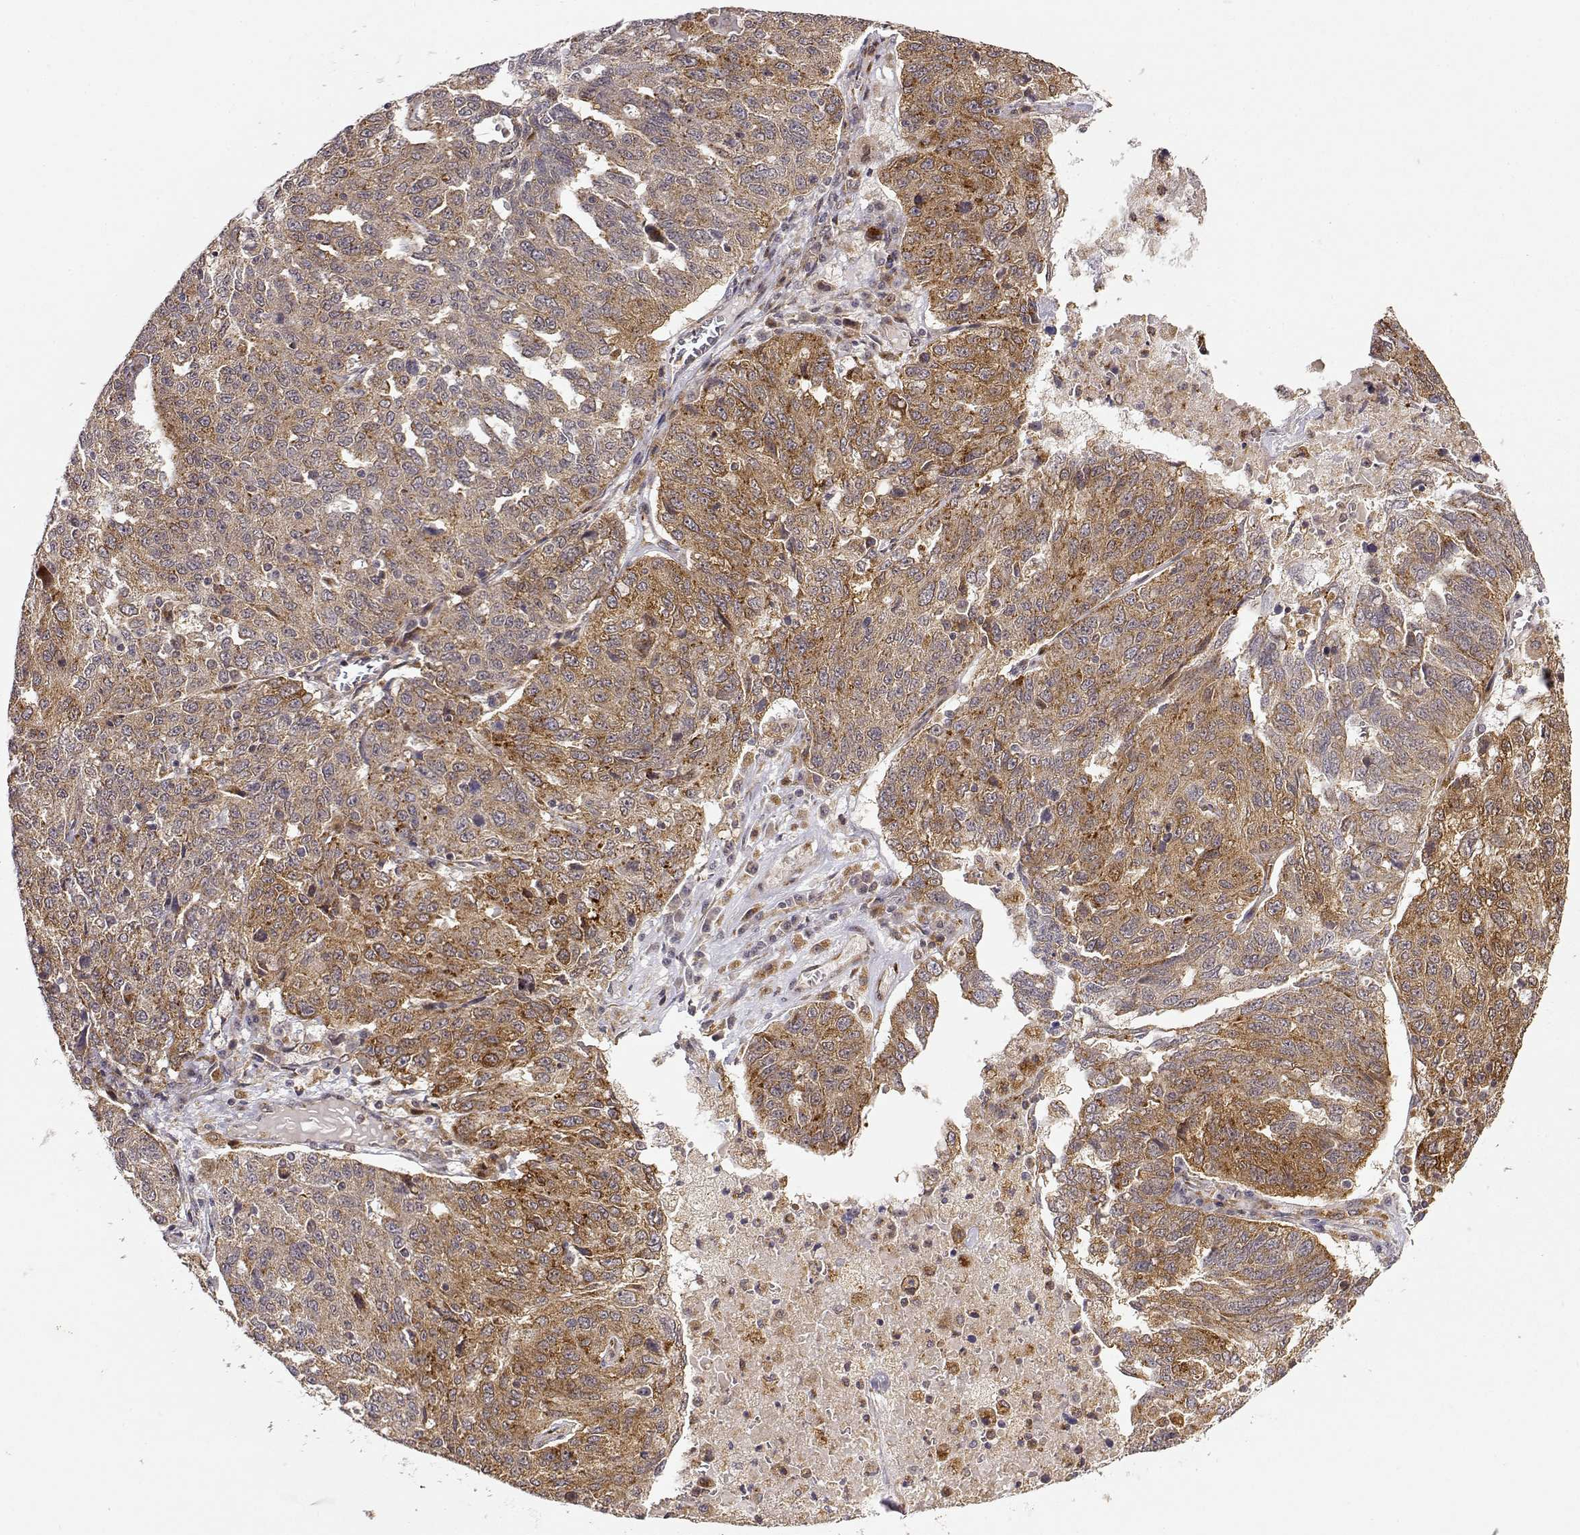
{"staining": {"intensity": "moderate", "quantity": ">75%", "location": "cytoplasmic/membranous"}, "tissue": "ovarian cancer", "cell_type": "Tumor cells", "image_type": "cancer", "snomed": [{"axis": "morphology", "description": "Cystadenocarcinoma, serous, NOS"}, {"axis": "topography", "description": "Ovary"}], "caption": "Human ovarian cancer stained for a protein (brown) exhibits moderate cytoplasmic/membranous positive staining in approximately >75% of tumor cells.", "gene": "RNF13", "patient": {"sex": "female", "age": 71}}